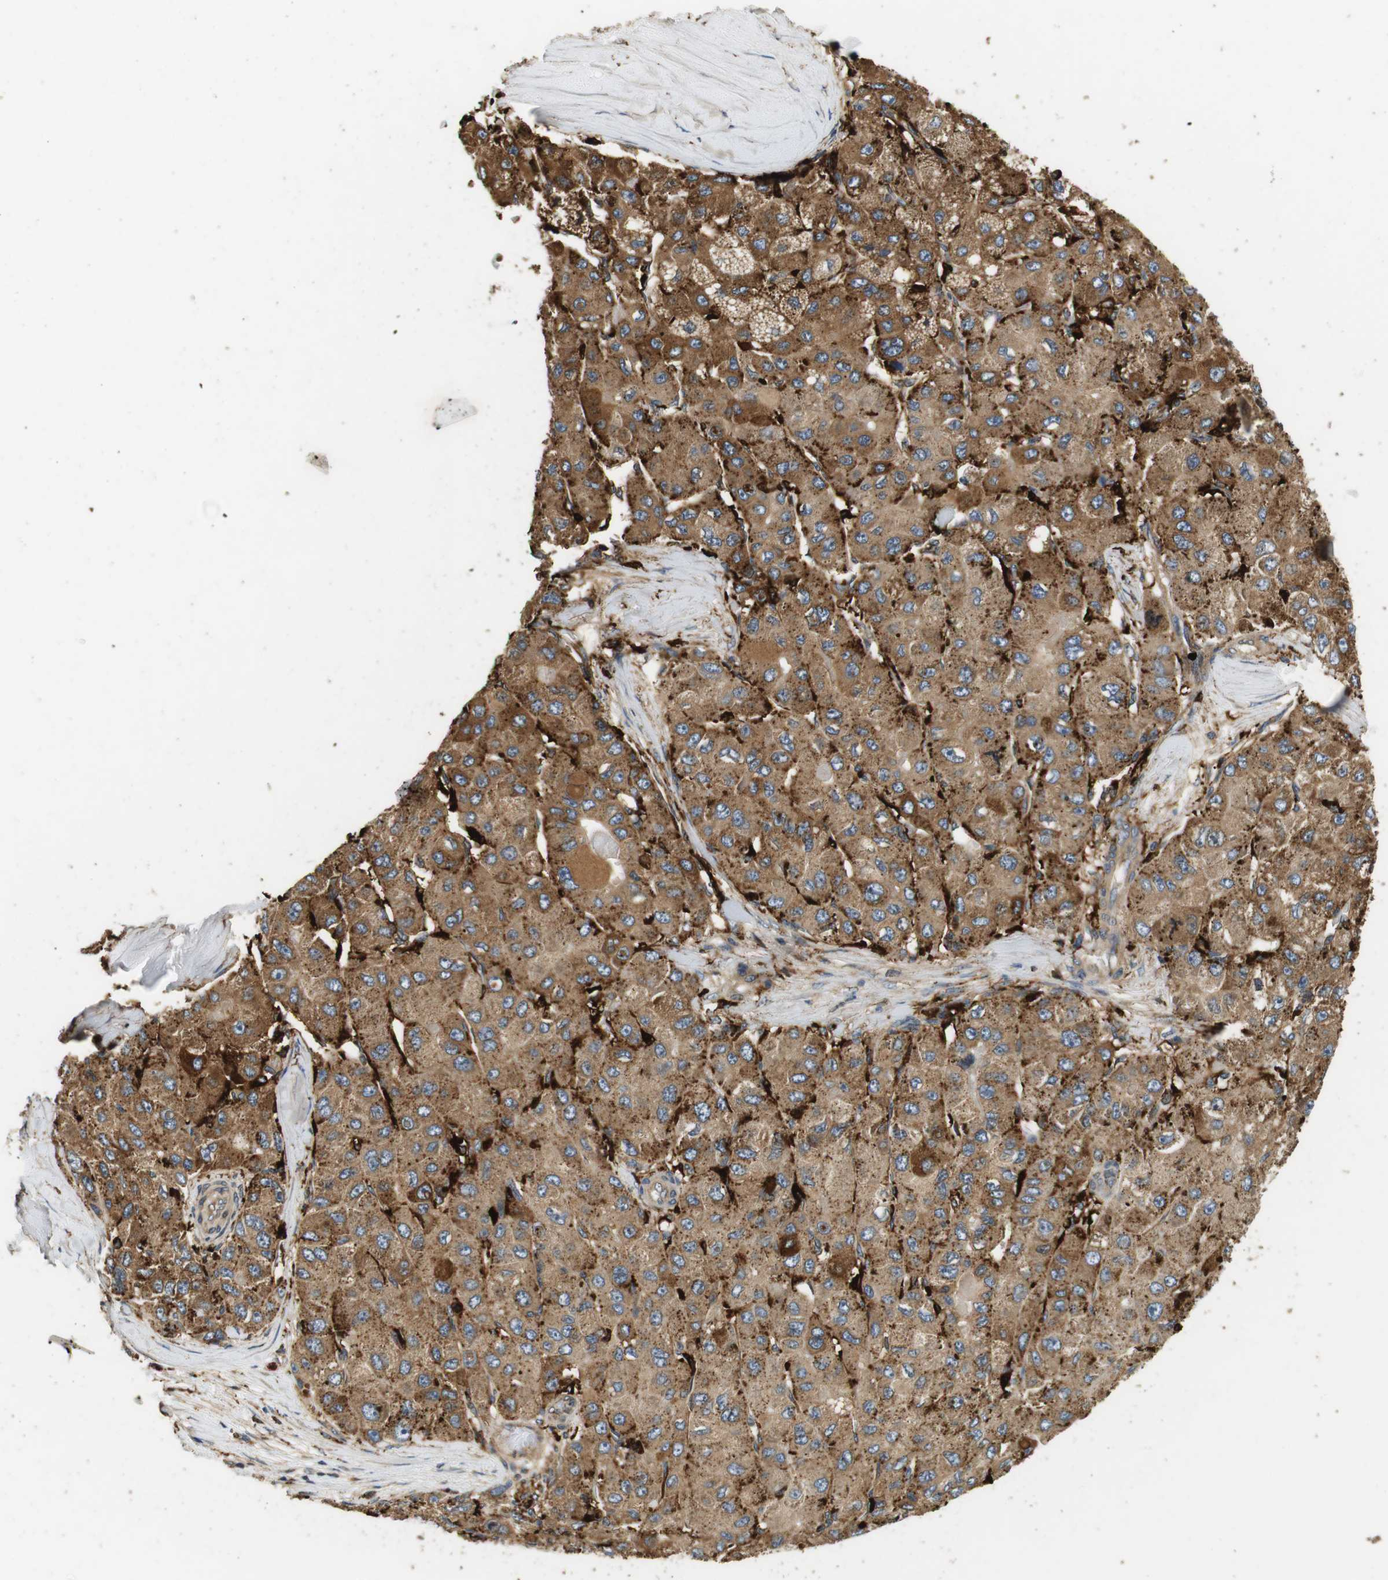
{"staining": {"intensity": "moderate", "quantity": ">75%", "location": "cytoplasmic/membranous"}, "tissue": "liver cancer", "cell_type": "Tumor cells", "image_type": "cancer", "snomed": [{"axis": "morphology", "description": "Carcinoma, Hepatocellular, NOS"}, {"axis": "topography", "description": "Liver"}], "caption": "Brown immunohistochemical staining in liver cancer (hepatocellular carcinoma) demonstrates moderate cytoplasmic/membranous staining in approximately >75% of tumor cells.", "gene": "TXNRD1", "patient": {"sex": "male", "age": 80}}